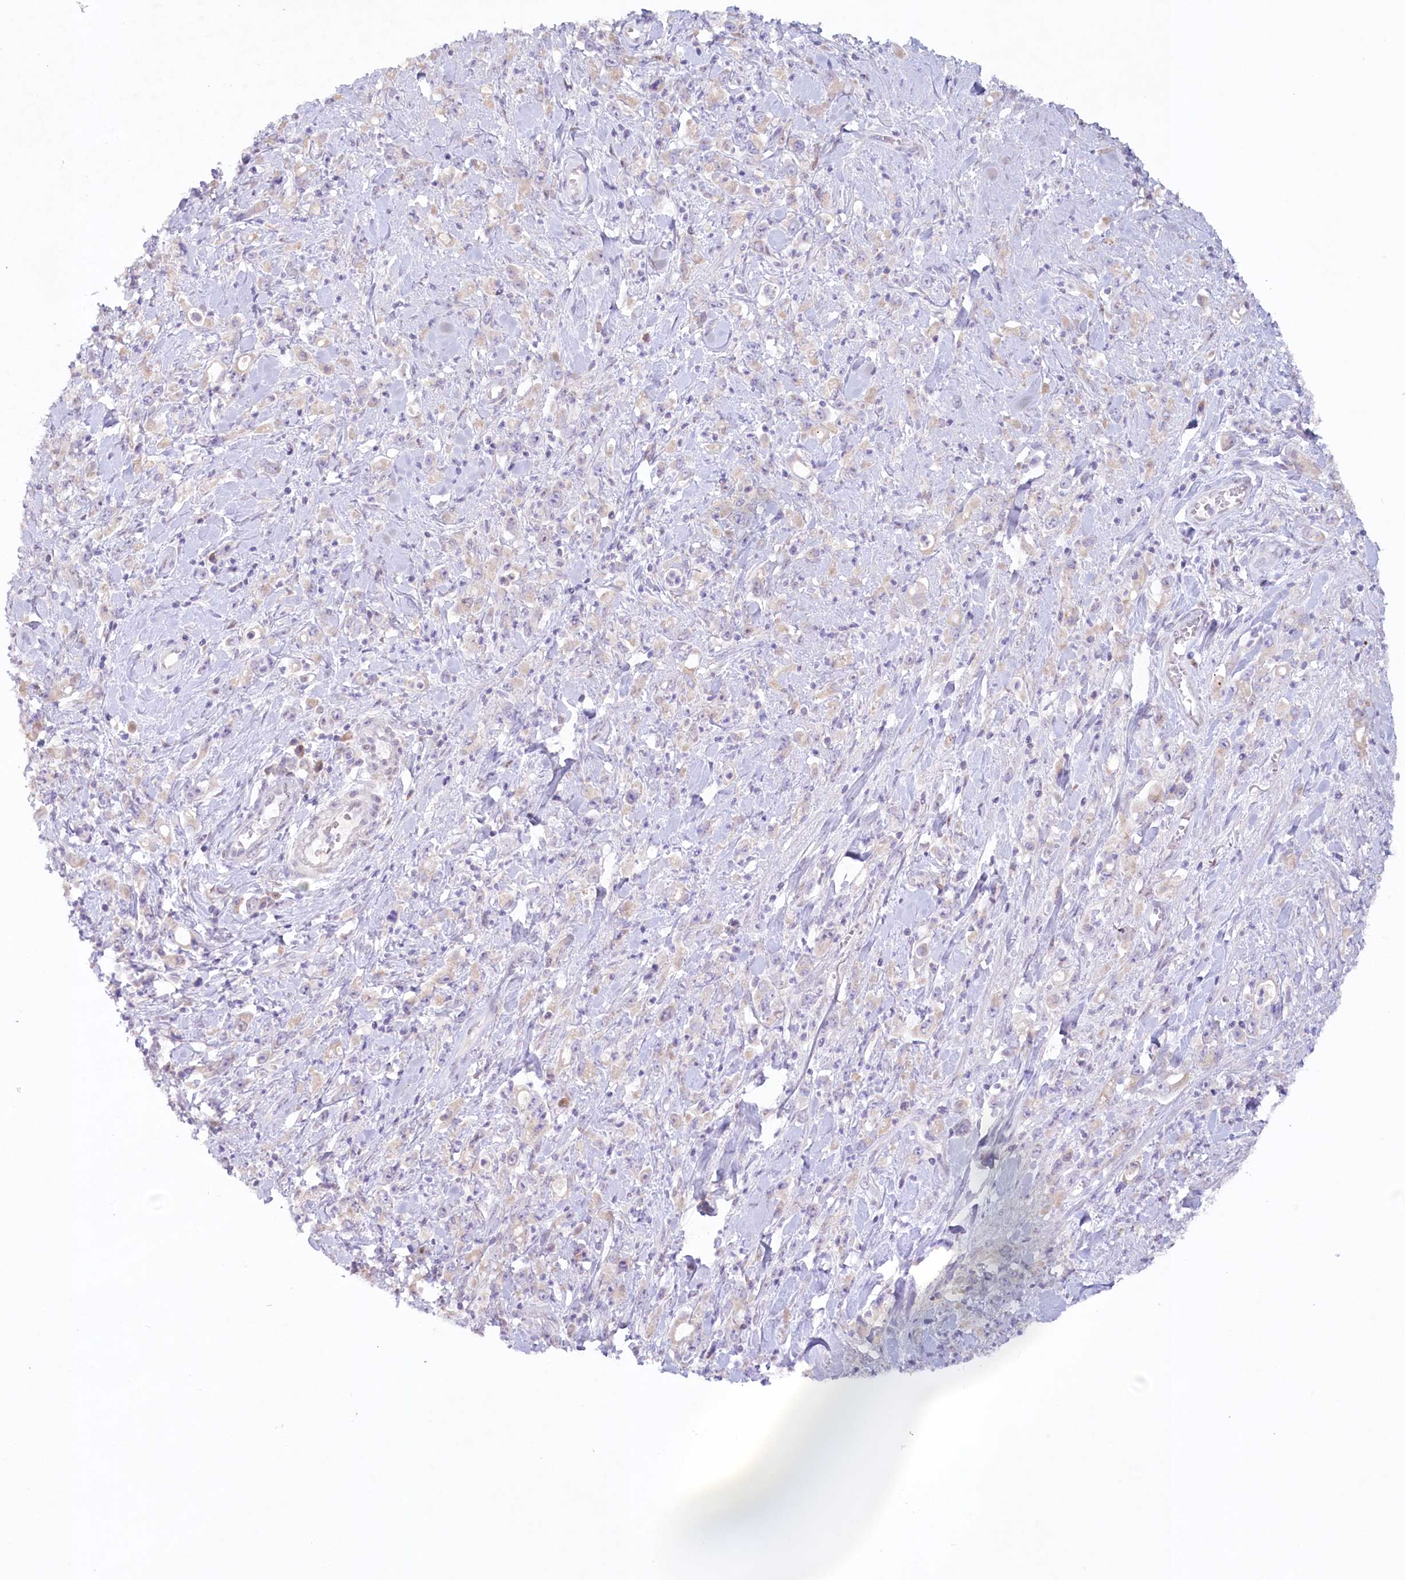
{"staining": {"intensity": "weak", "quantity": "<25%", "location": "cytoplasmic/membranous"}, "tissue": "stomach cancer", "cell_type": "Tumor cells", "image_type": "cancer", "snomed": [{"axis": "morphology", "description": "Adenocarcinoma, NOS"}, {"axis": "topography", "description": "Stomach, lower"}], "caption": "This histopathology image is of stomach cancer stained with immunohistochemistry (IHC) to label a protein in brown with the nuclei are counter-stained blue. There is no staining in tumor cells.", "gene": "PSAPL1", "patient": {"sex": "female", "age": 43}}